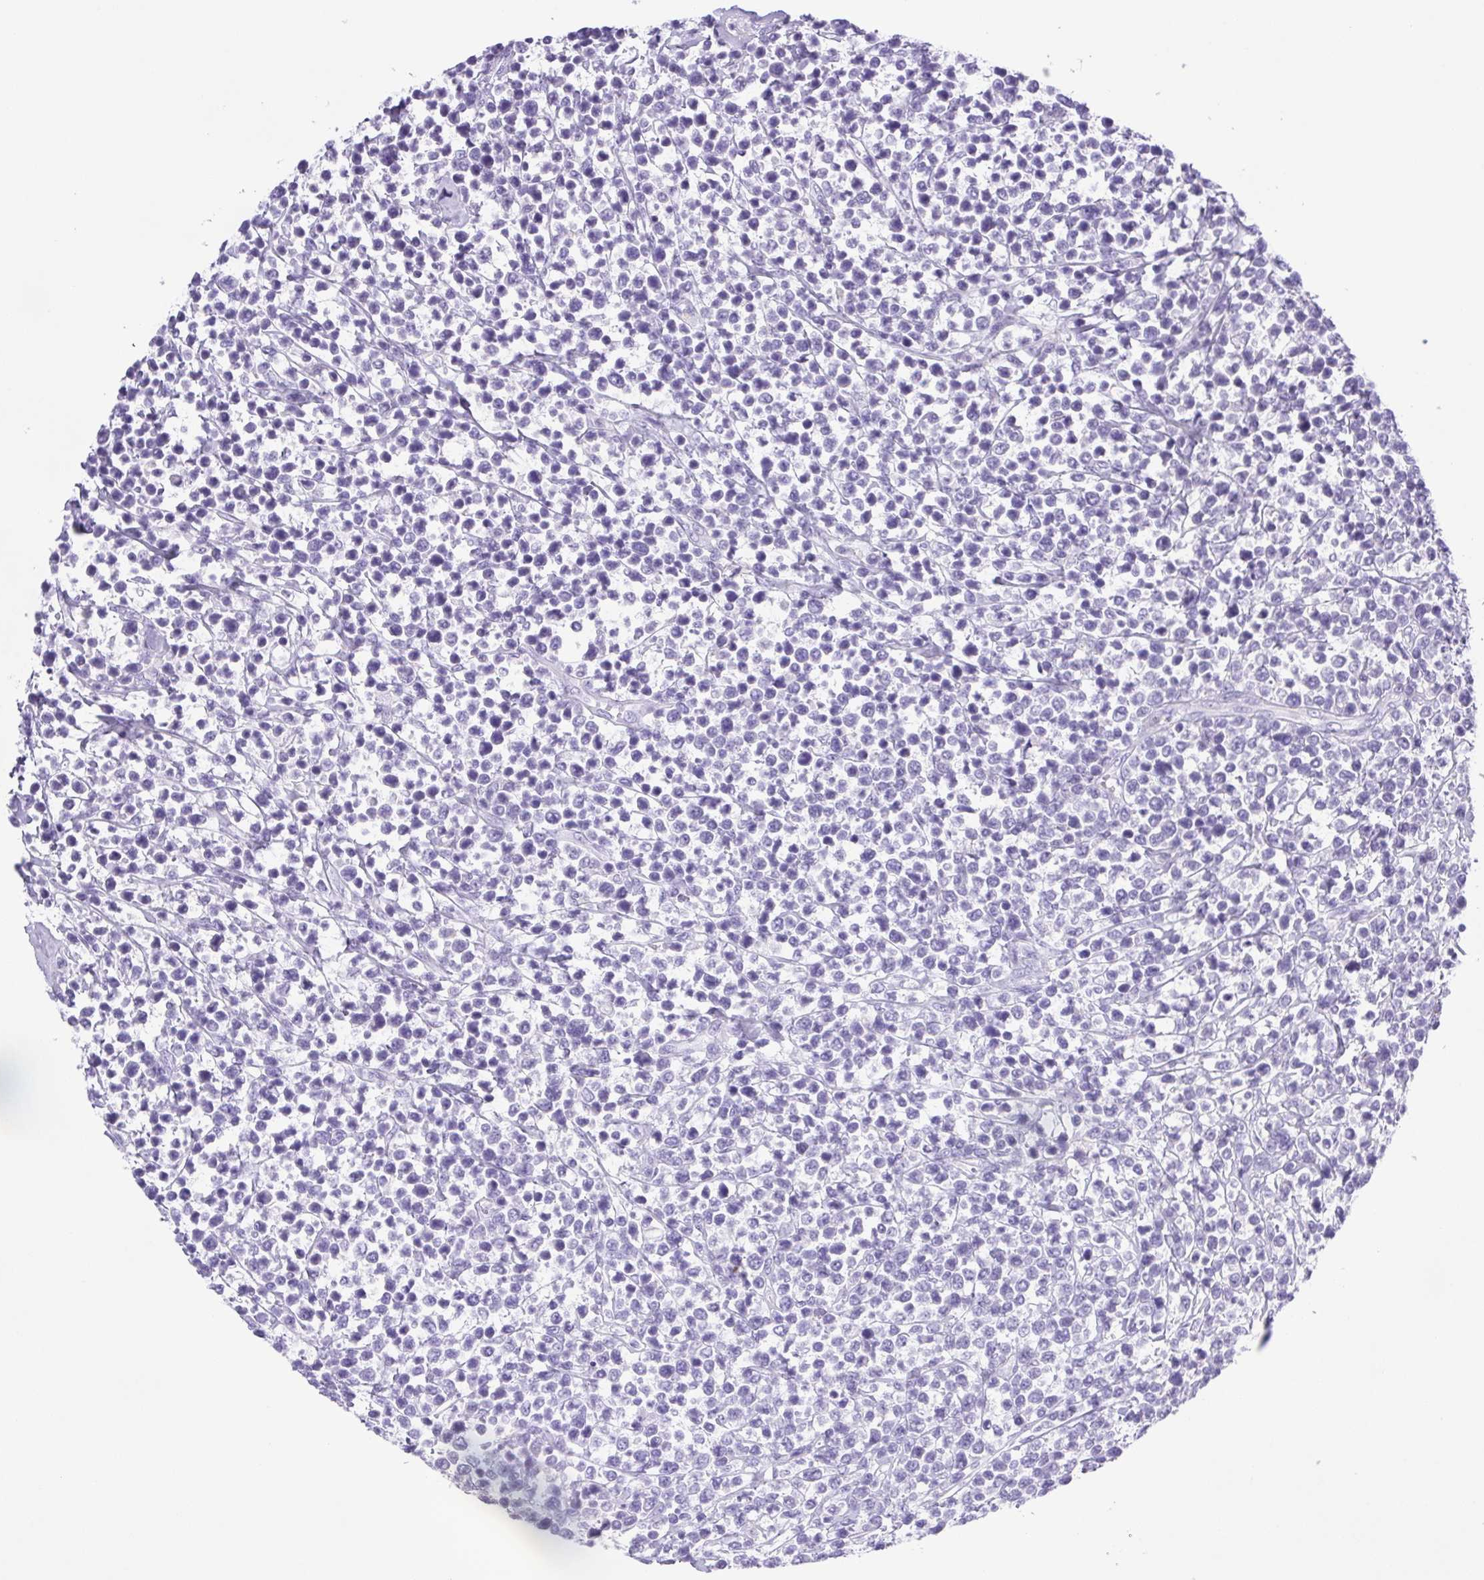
{"staining": {"intensity": "negative", "quantity": "none", "location": "none"}, "tissue": "lymphoma", "cell_type": "Tumor cells", "image_type": "cancer", "snomed": [{"axis": "morphology", "description": "Malignant lymphoma, non-Hodgkin's type, High grade"}, {"axis": "topography", "description": "Soft tissue"}], "caption": "Immunohistochemistry image of lymphoma stained for a protein (brown), which shows no expression in tumor cells.", "gene": "SYNPR", "patient": {"sex": "female", "age": 56}}